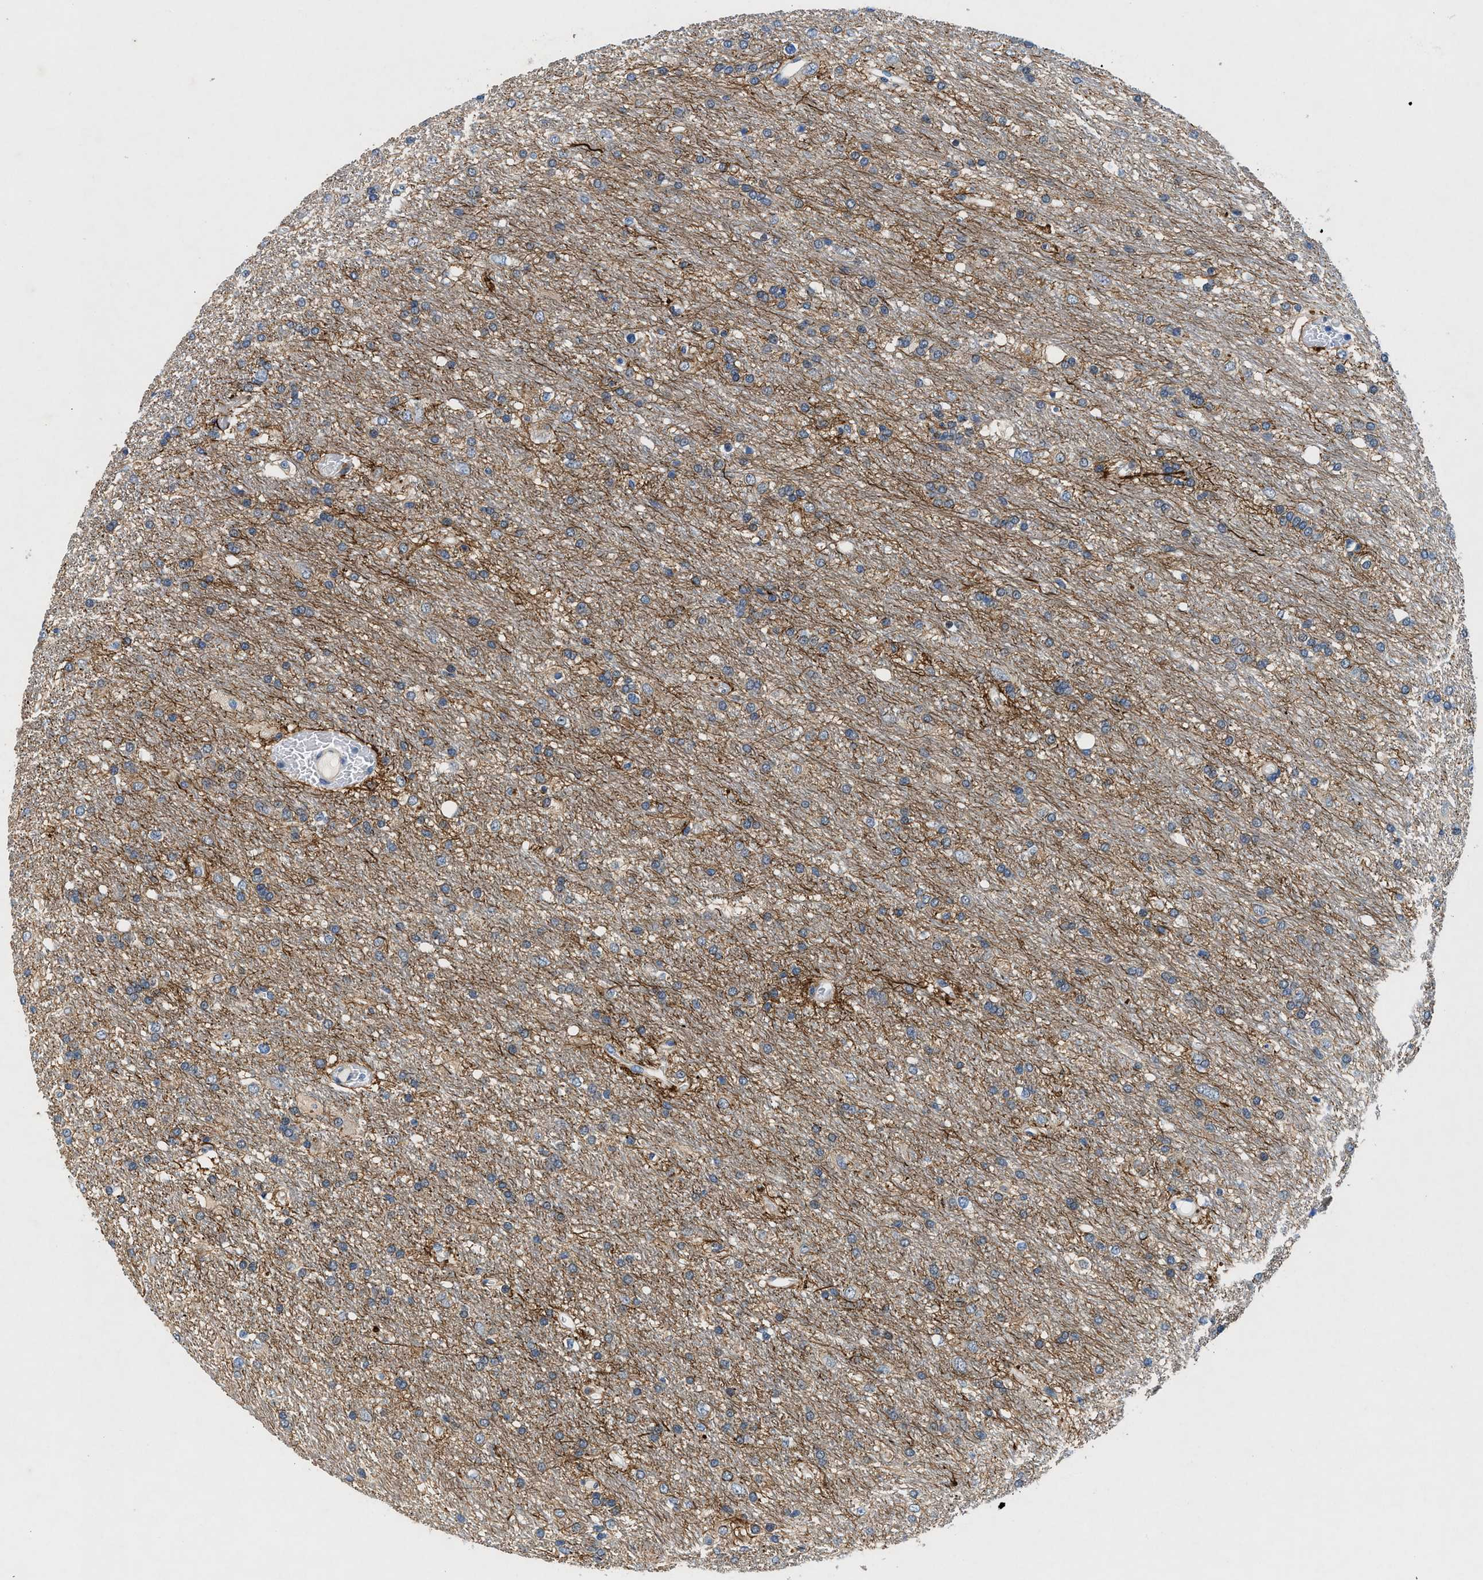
{"staining": {"intensity": "weak", "quantity": "25%-75%", "location": "cytoplasmic/membranous"}, "tissue": "glioma", "cell_type": "Tumor cells", "image_type": "cancer", "snomed": [{"axis": "morphology", "description": "Glioma, malignant, Low grade"}, {"axis": "topography", "description": "Brain"}], "caption": "This histopathology image exhibits immunohistochemistry staining of human glioma, with low weak cytoplasmic/membranous positivity in about 25%-75% of tumor cells.", "gene": "COPS2", "patient": {"sex": "male", "age": 77}}